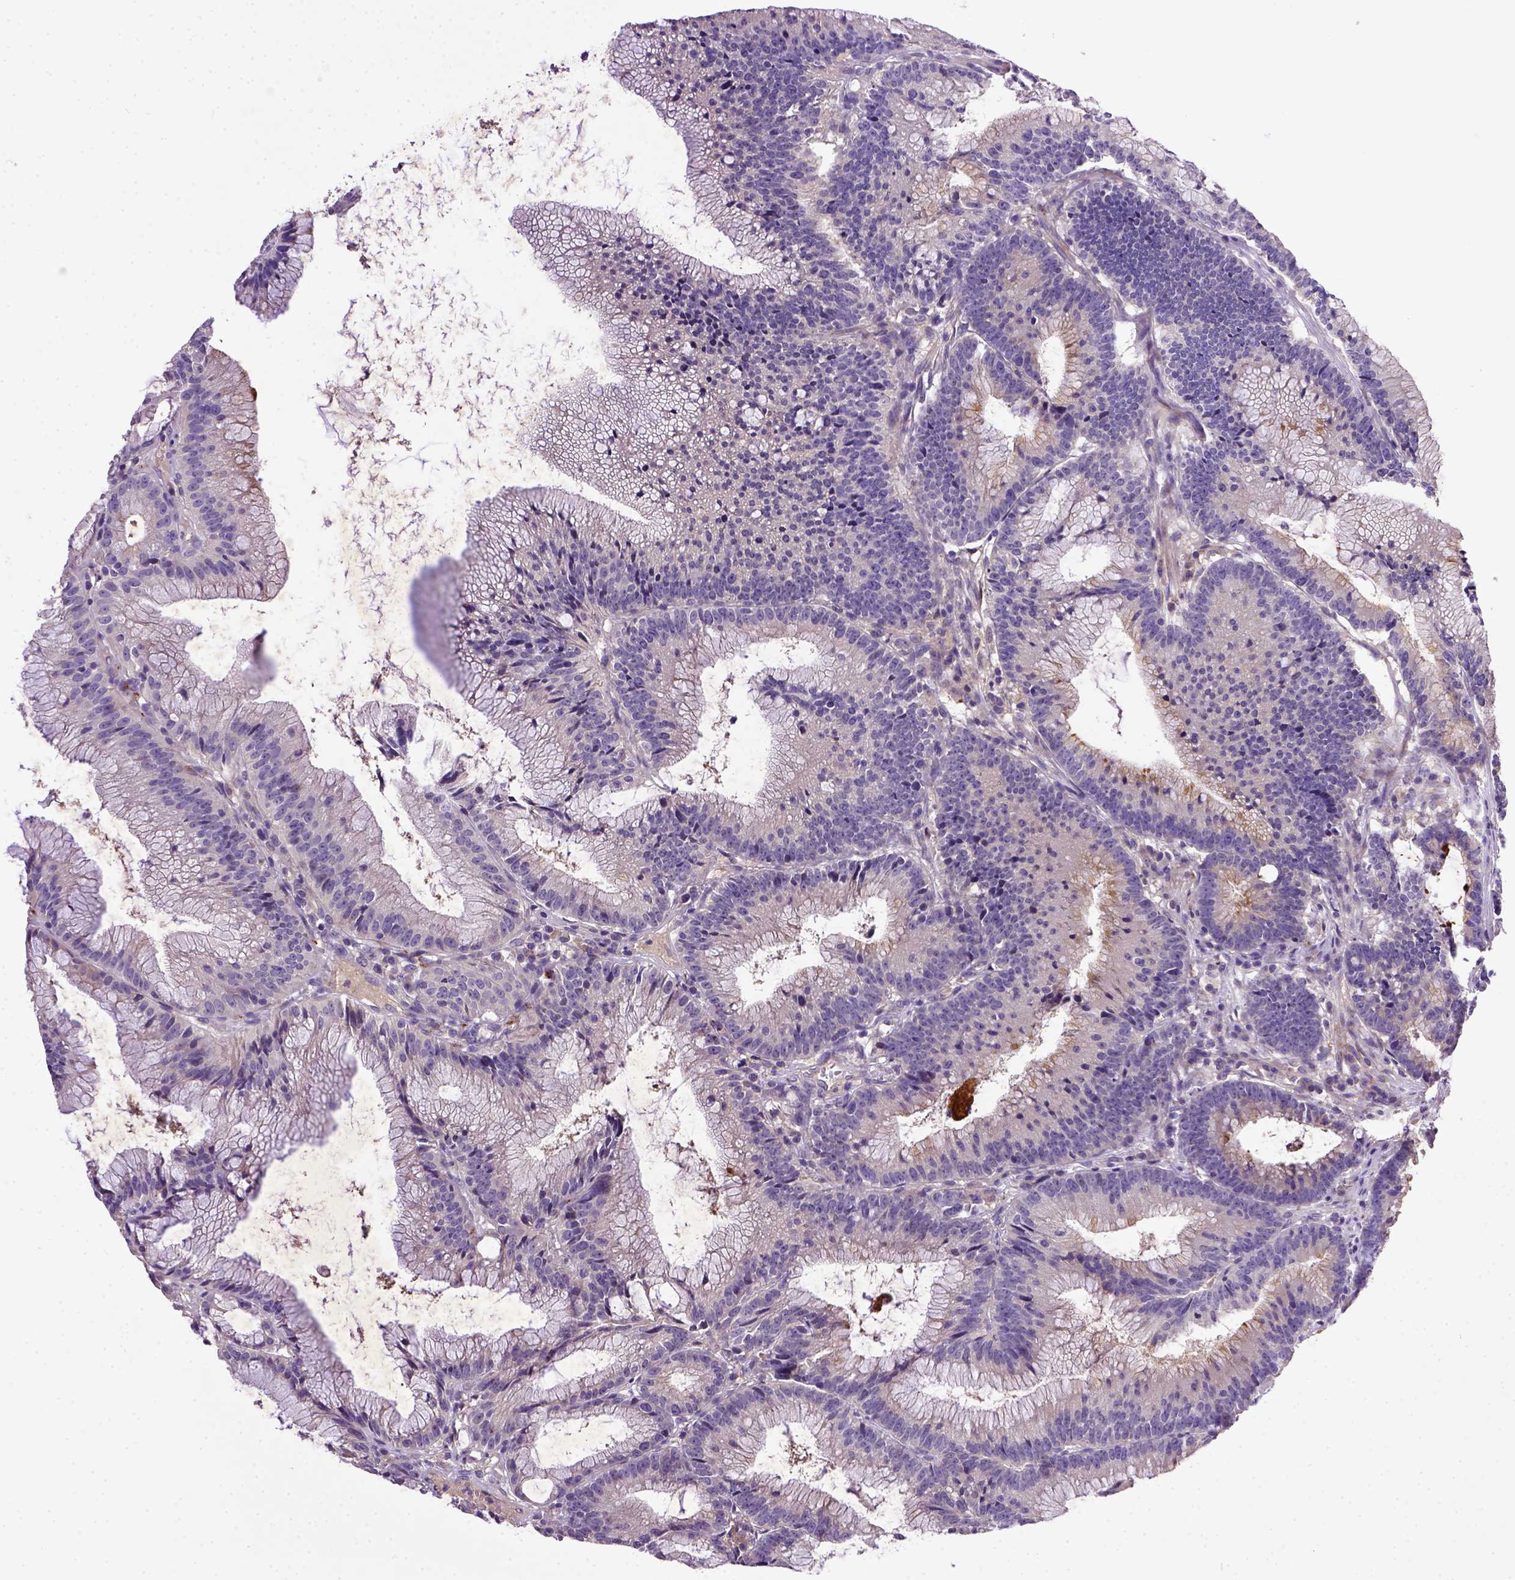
{"staining": {"intensity": "negative", "quantity": "none", "location": "none"}, "tissue": "colorectal cancer", "cell_type": "Tumor cells", "image_type": "cancer", "snomed": [{"axis": "morphology", "description": "Adenocarcinoma, NOS"}, {"axis": "topography", "description": "Colon"}], "caption": "A high-resolution micrograph shows immunohistochemistry (IHC) staining of adenocarcinoma (colorectal), which shows no significant expression in tumor cells.", "gene": "DEPDC1B", "patient": {"sex": "female", "age": 78}}